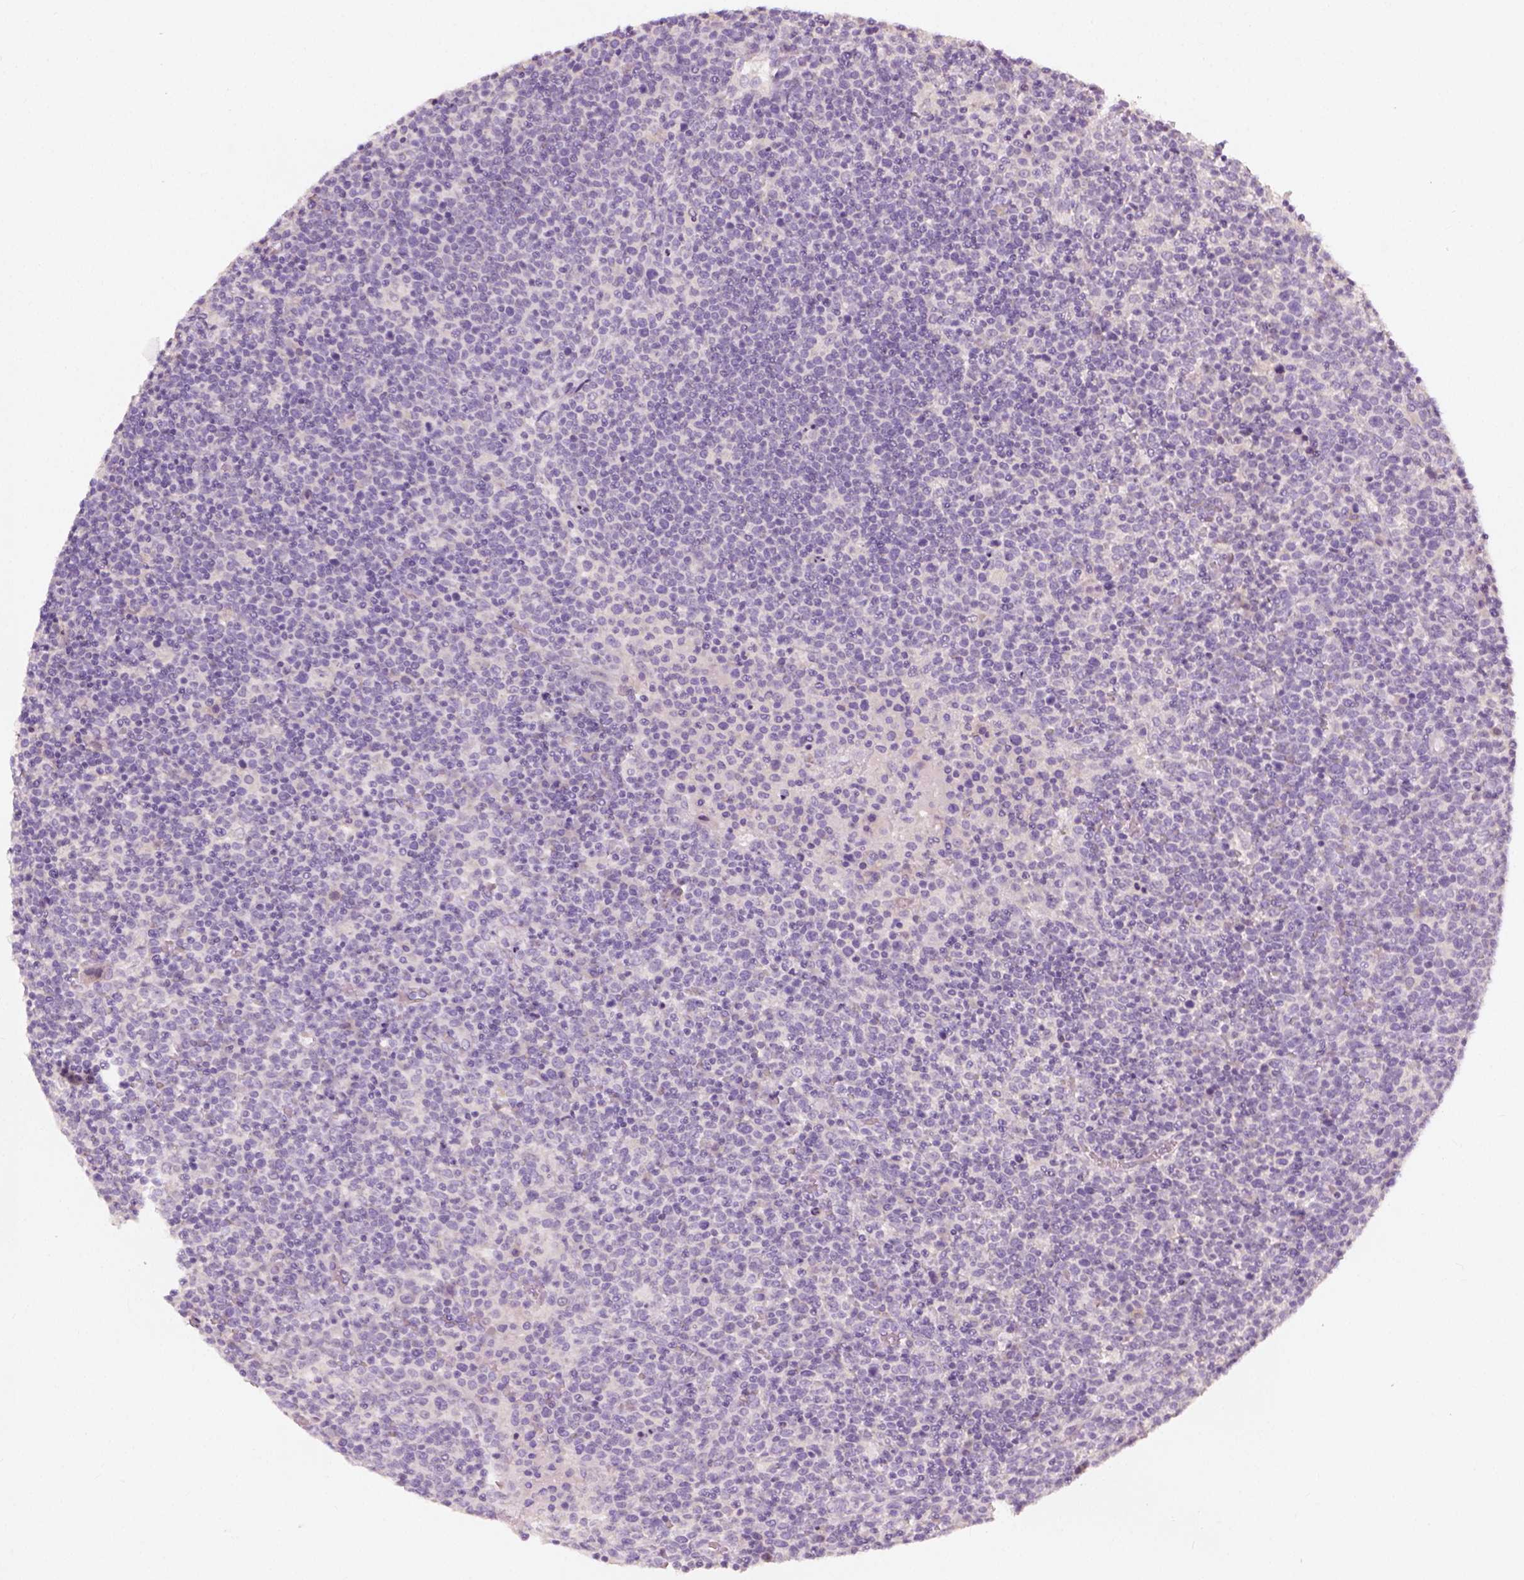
{"staining": {"intensity": "negative", "quantity": "none", "location": "none"}, "tissue": "lymphoma", "cell_type": "Tumor cells", "image_type": "cancer", "snomed": [{"axis": "morphology", "description": "Malignant lymphoma, non-Hodgkin's type, High grade"}, {"axis": "topography", "description": "Lymph node"}], "caption": "Protein analysis of malignant lymphoma, non-Hodgkin's type (high-grade) displays no significant positivity in tumor cells.", "gene": "DHCR24", "patient": {"sex": "male", "age": 61}}